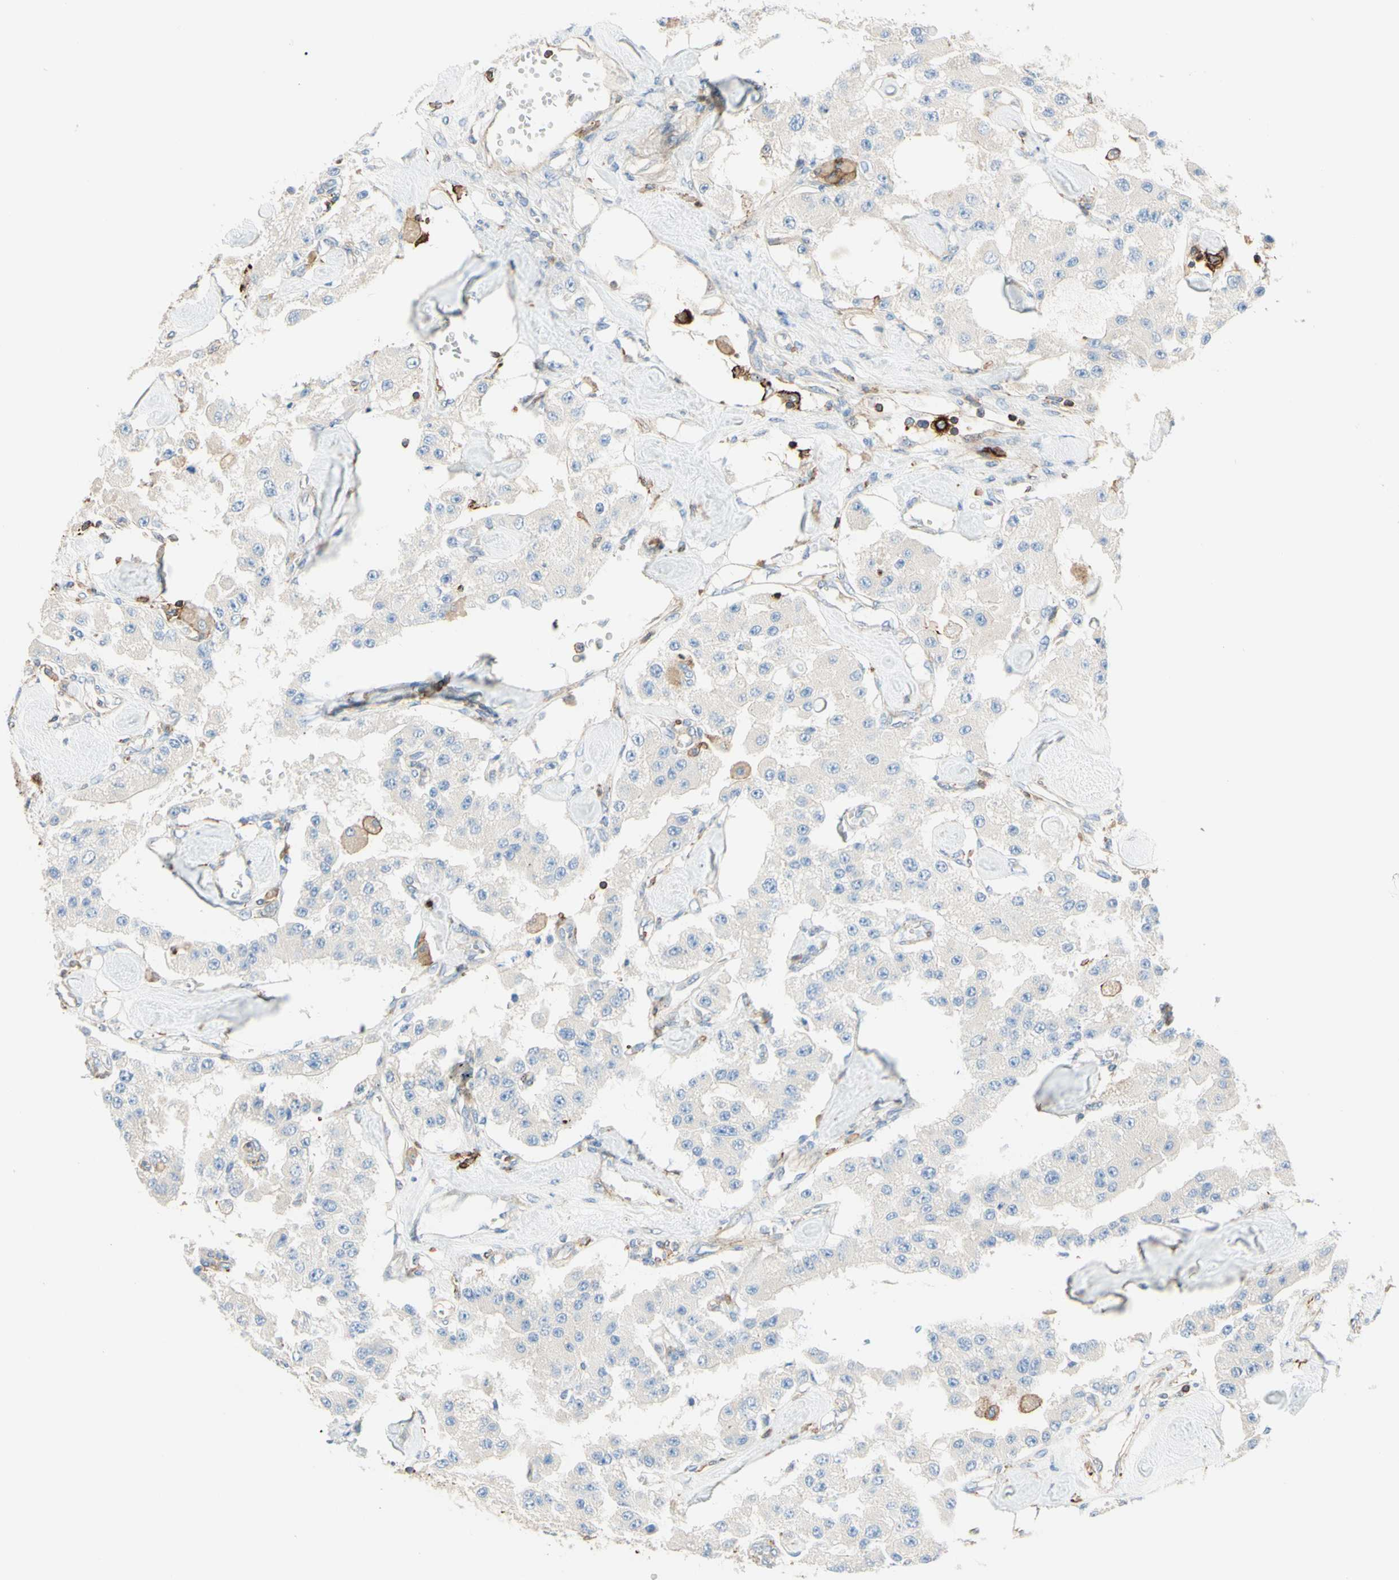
{"staining": {"intensity": "negative", "quantity": "none", "location": "none"}, "tissue": "carcinoid", "cell_type": "Tumor cells", "image_type": "cancer", "snomed": [{"axis": "morphology", "description": "Carcinoid, malignant, NOS"}, {"axis": "topography", "description": "Pancreas"}], "caption": "Immunohistochemistry (IHC) of carcinoid reveals no positivity in tumor cells. The staining is performed using DAB brown chromogen with nuclei counter-stained in using hematoxylin.", "gene": "SEMA4C", "patient": {"sex": "male", "age": 41}}